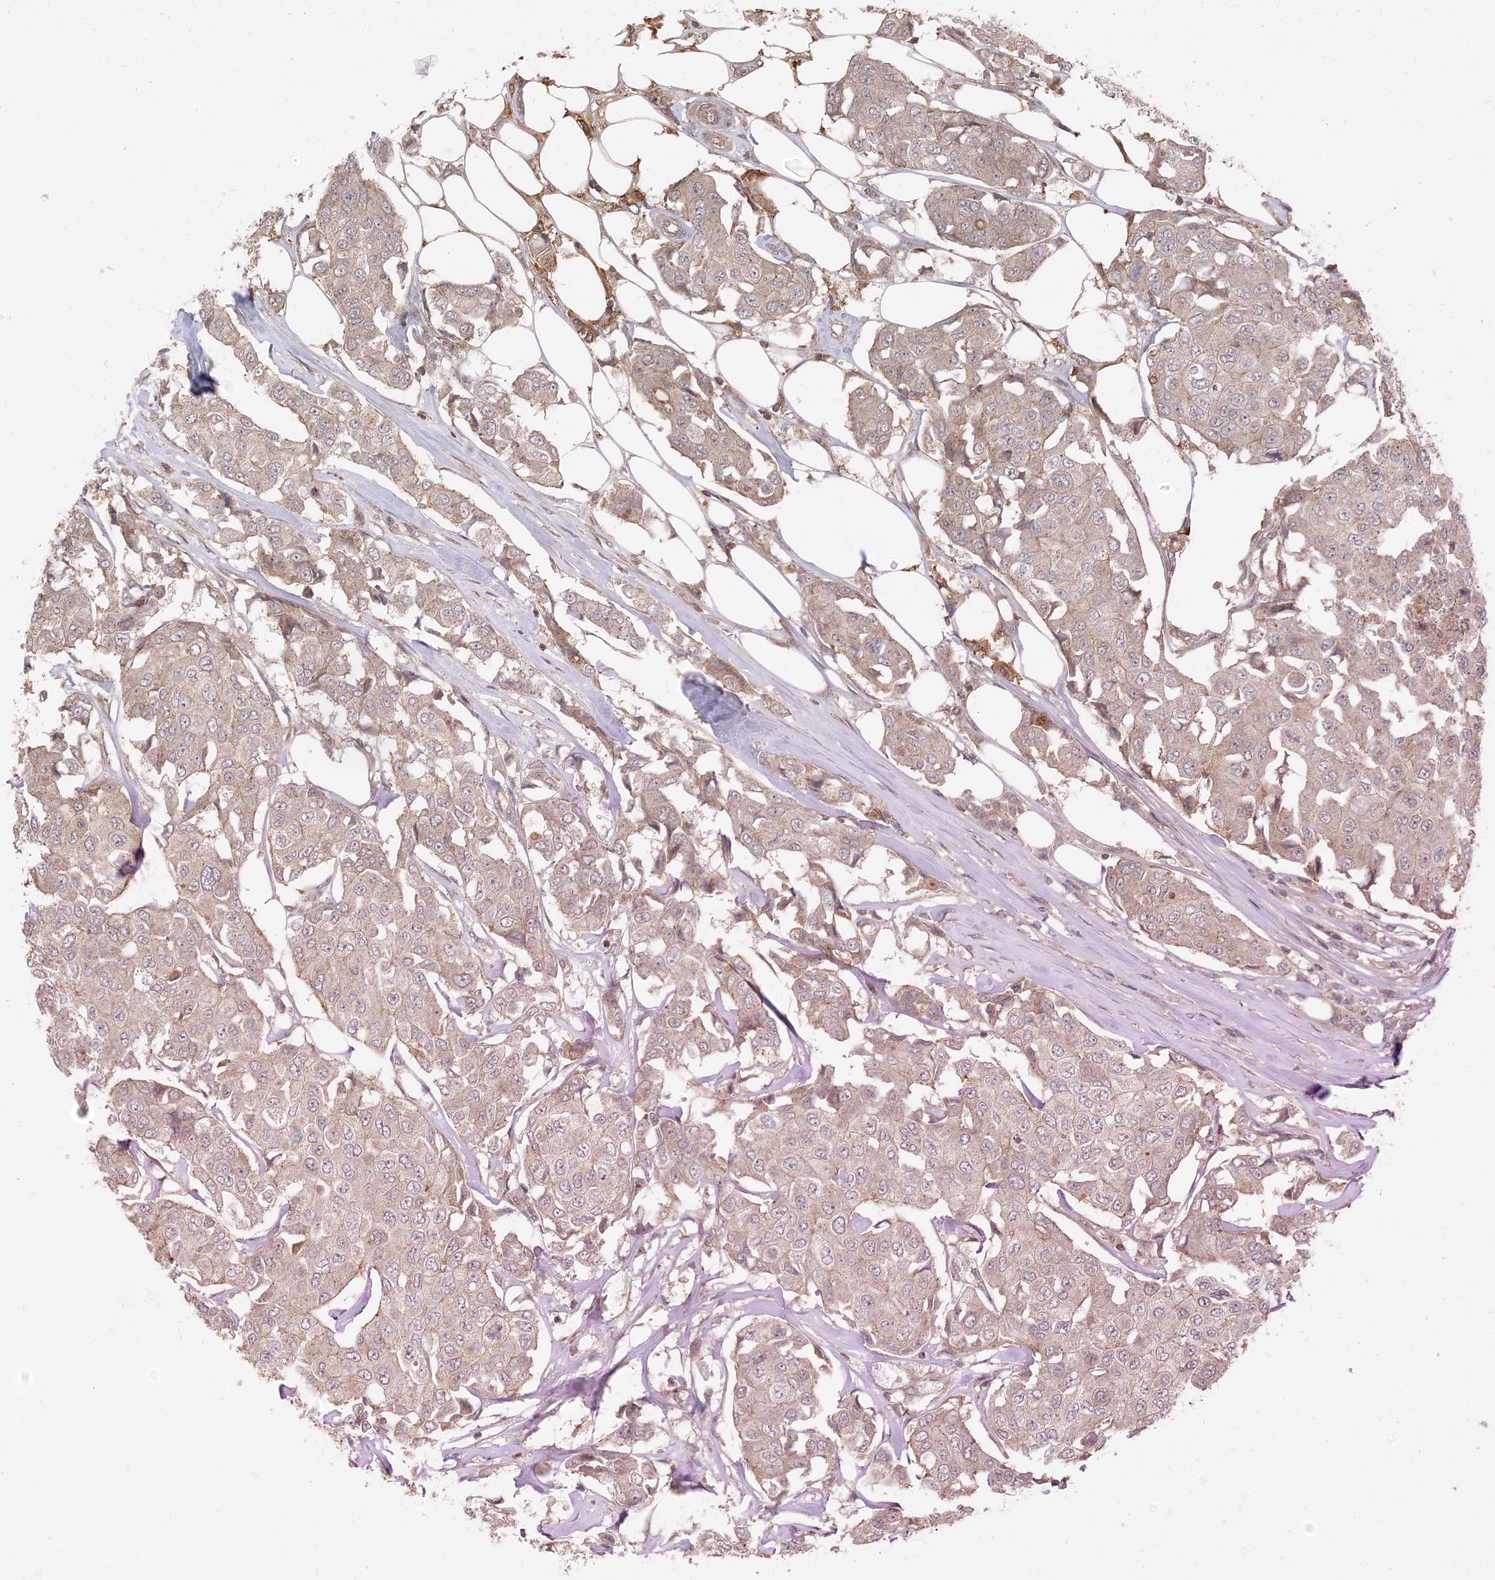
{"staining": {"intensity": "moderate", "quantity": "25%-75%", "location": "cytoplasmic/membranous"}, "tissue": "breast cancer", "cell_type": "Tumor cells", "image_type": "cancer", "snomed": [{"axis": "morphology", "description": "Duct carcinoma"}, {"axis": "topography", "description": "Breast"}], "caption": "Protein staining of intraductal carcinoma (breast) tissue reveals moderate cytoplasmic/membranous positivity in approximately 25%-75% of tumor cells. (Brightfield microscopy of DAB IHC at high magnification).", "gene": "OBI1", "patient": {"sex": "female", "age": 80}}